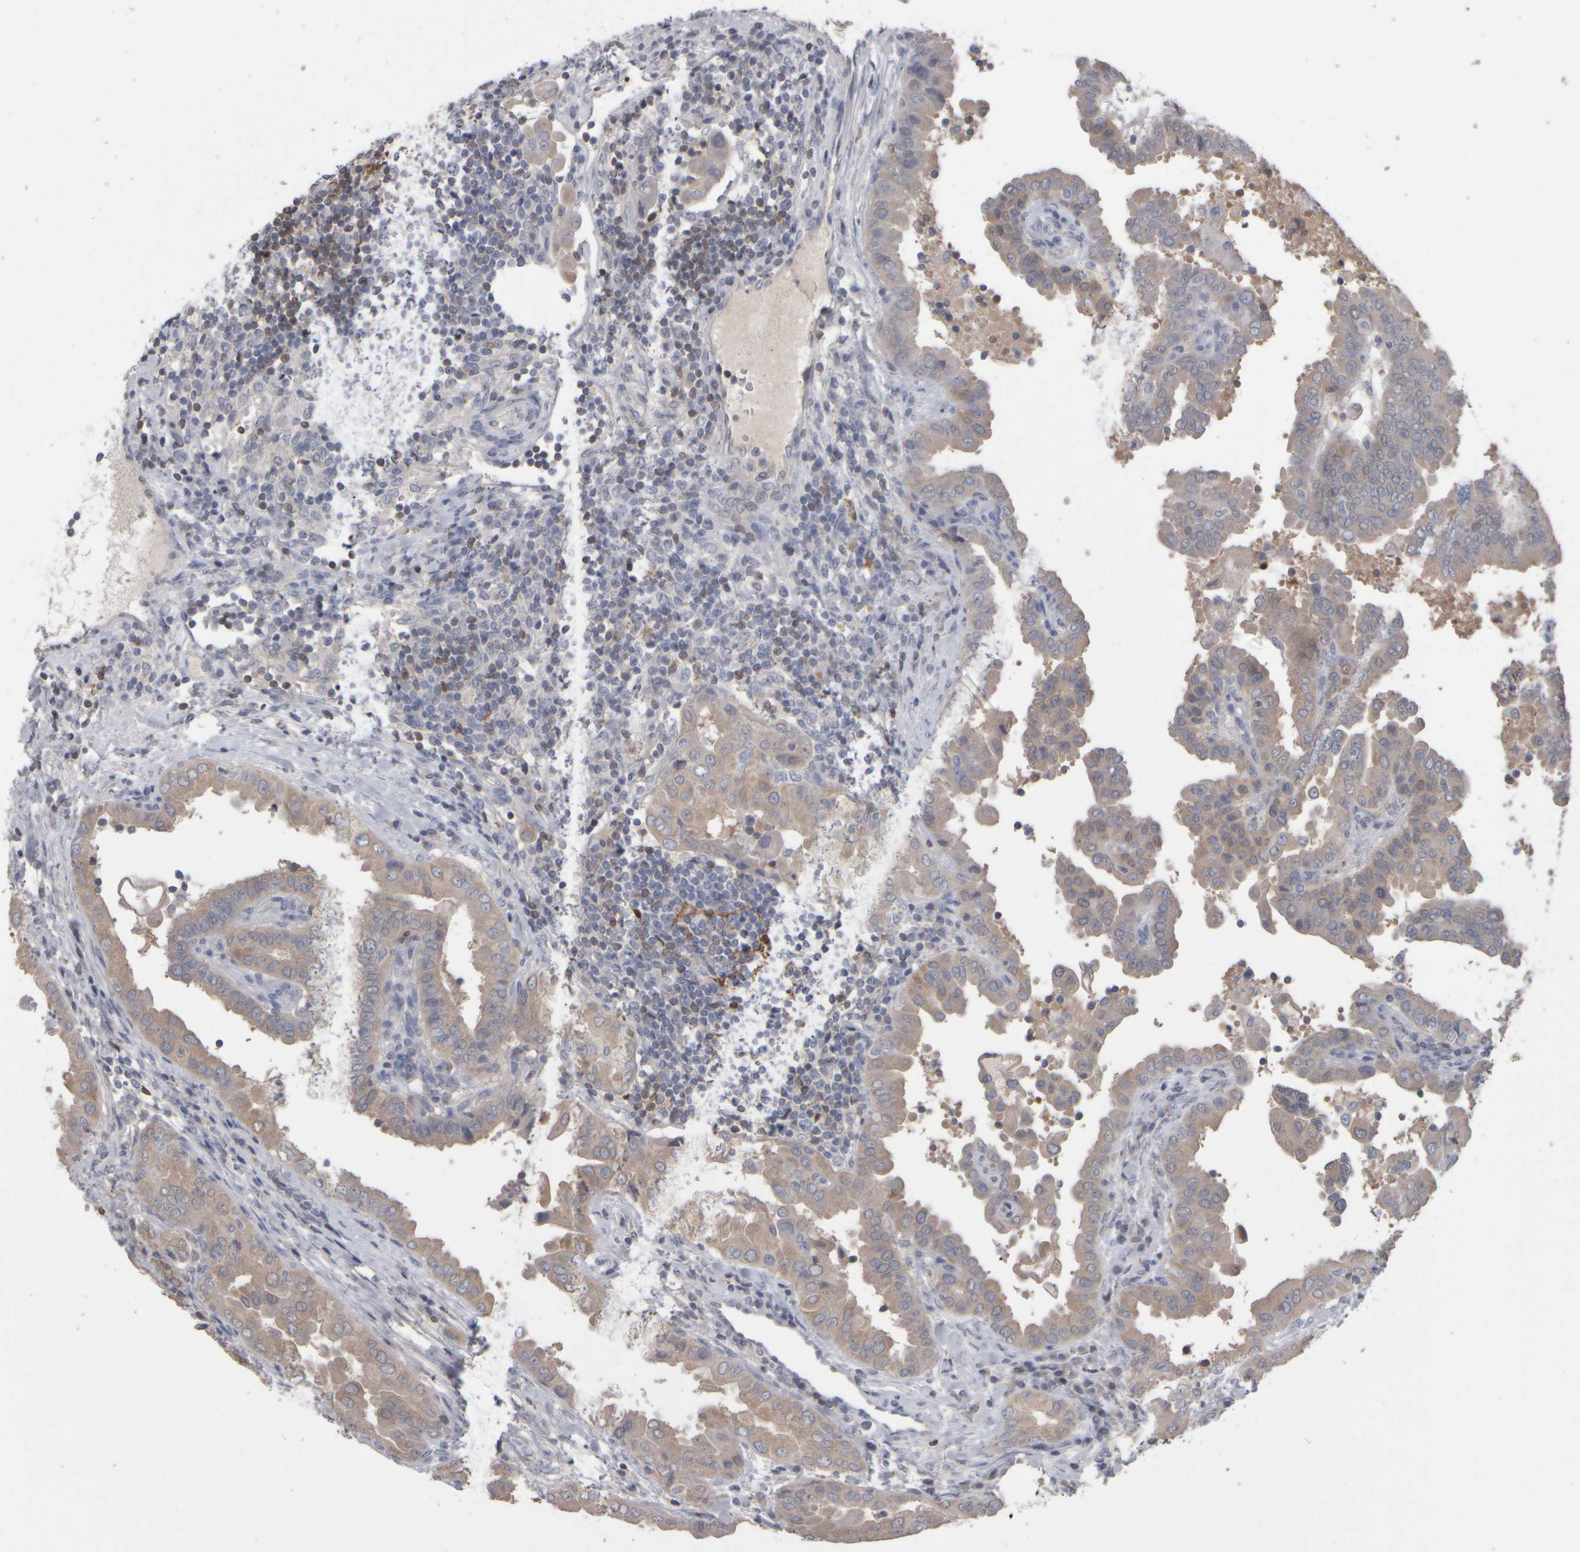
{"staining": {"intensity": "weak", "quantity": "25%-75%", "location": "cytoplasmic/membranous"}, "tissue": "thyroid cancer", "cell_type": "Tumor cells", "image_type": "cancer", "snomed": [{"axis": "morphology", "description": "Papillary adenocarcinoma, NOS"}, {"axis": "topography", "description": "Thyroid gland"}], "caption": "Protein staining of thyroid papillary adenocarcinoma tissue exhibits weak cytoplasmic/membranous staining in about 25%-75% of tumor cells. (DAB IHC with brightfield microscopy, high magnification).", "gene": "EPHX2", "patient": {"sex": "male", "age": 33}}